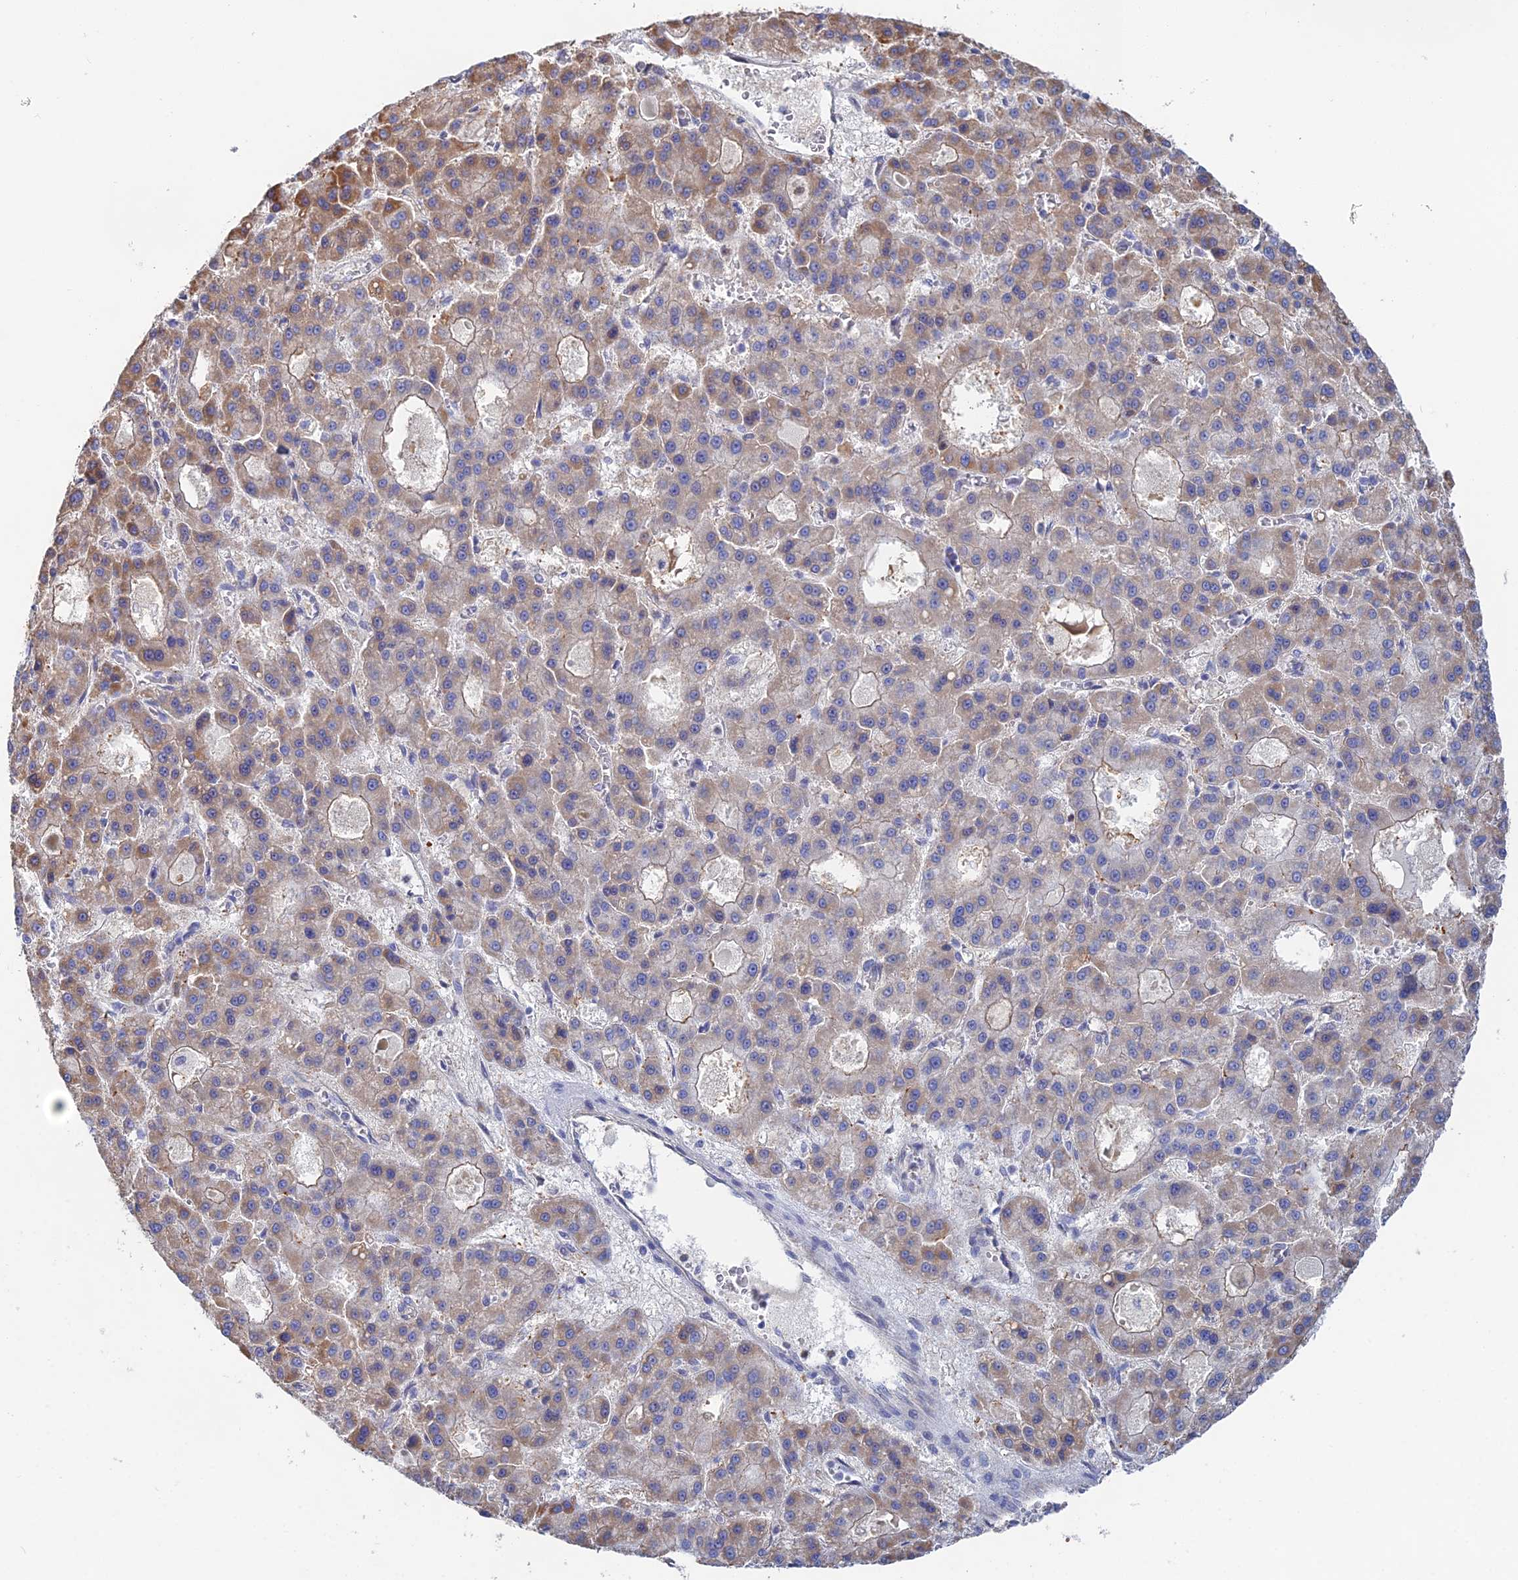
{"staining": {"intensity": "moderate", "quantity": "<25%", "location": "cytoplasmic/membranous"}, "tissue": "liver cancer", "cell_type": "Tumor cells", "image_type": "cancer", "snomed": [{"axis": "morphology", "description": "Carcinoma, Hepatocellular, NOS"}, {"axis": "topography", "description": "Liver"}], "caption": "Liver cancer (hepatocellular carcinoma) stained with DAB IHC displays low levels of moderate cytoplasmic/membranous expression in approximately <25% of tumor cells.", "gene": "DNAH14", "patient": {"sex": "male", "age": 70}}